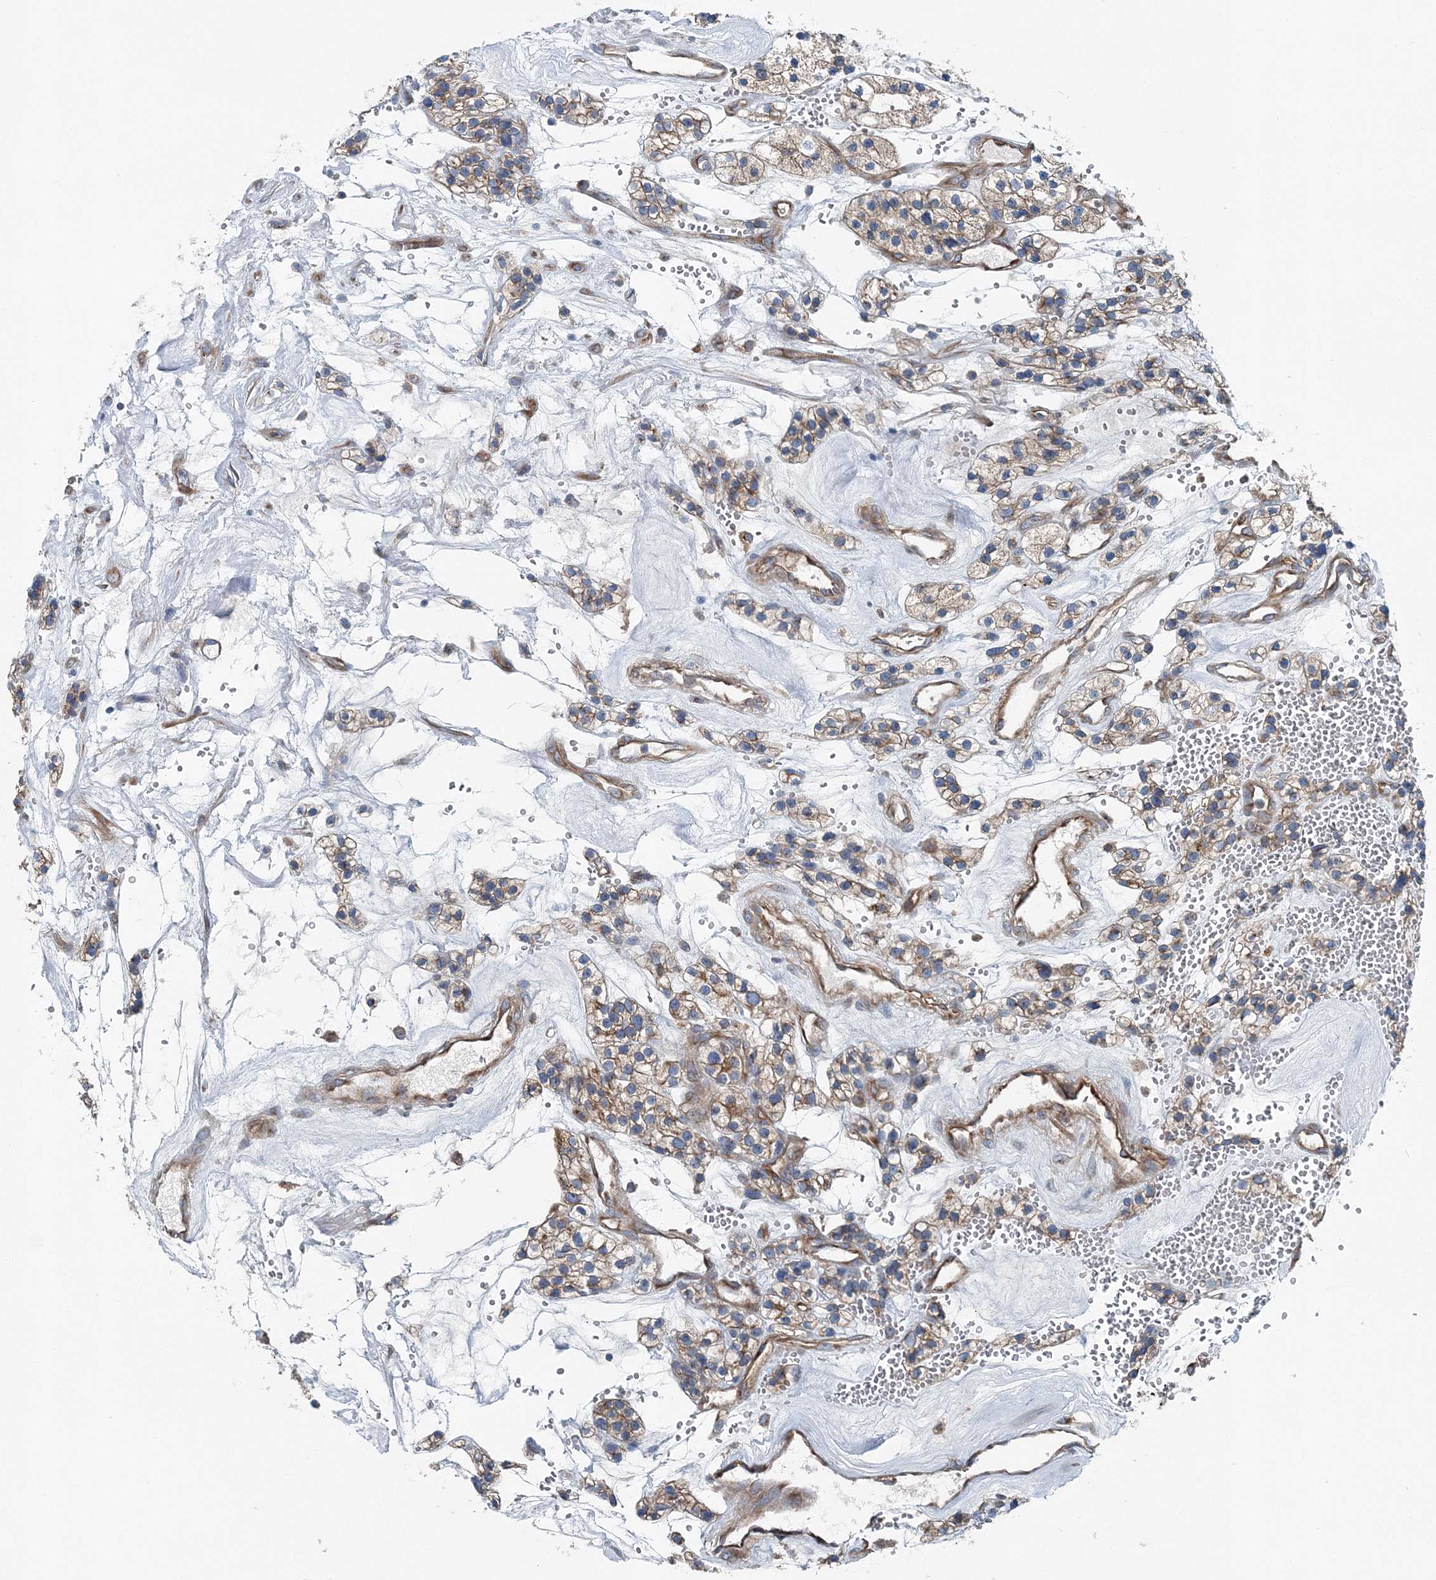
{"staining": {"intensity": "weak", "quantity": "25%-75%", "location": "cytoplasmic/membranous"}, "tissue": "renal cancer", "cell_type": "Tumor cells", "image_type": "cancer", "snomed": [{"axis": "morphology", "description": "Adenocarcinoma, NOS"}, {"axis": "topography", "description": "Kidney"}], "caption": "Brown immunohistochemical staining in human renal cancer (adenocarcinoma) shows weak cytoplasmic/membranous expression in about 25%-75% of tumor cells.", "gene": "MPHOSPH9", "patient": {"sex": "female", "age": 57}}